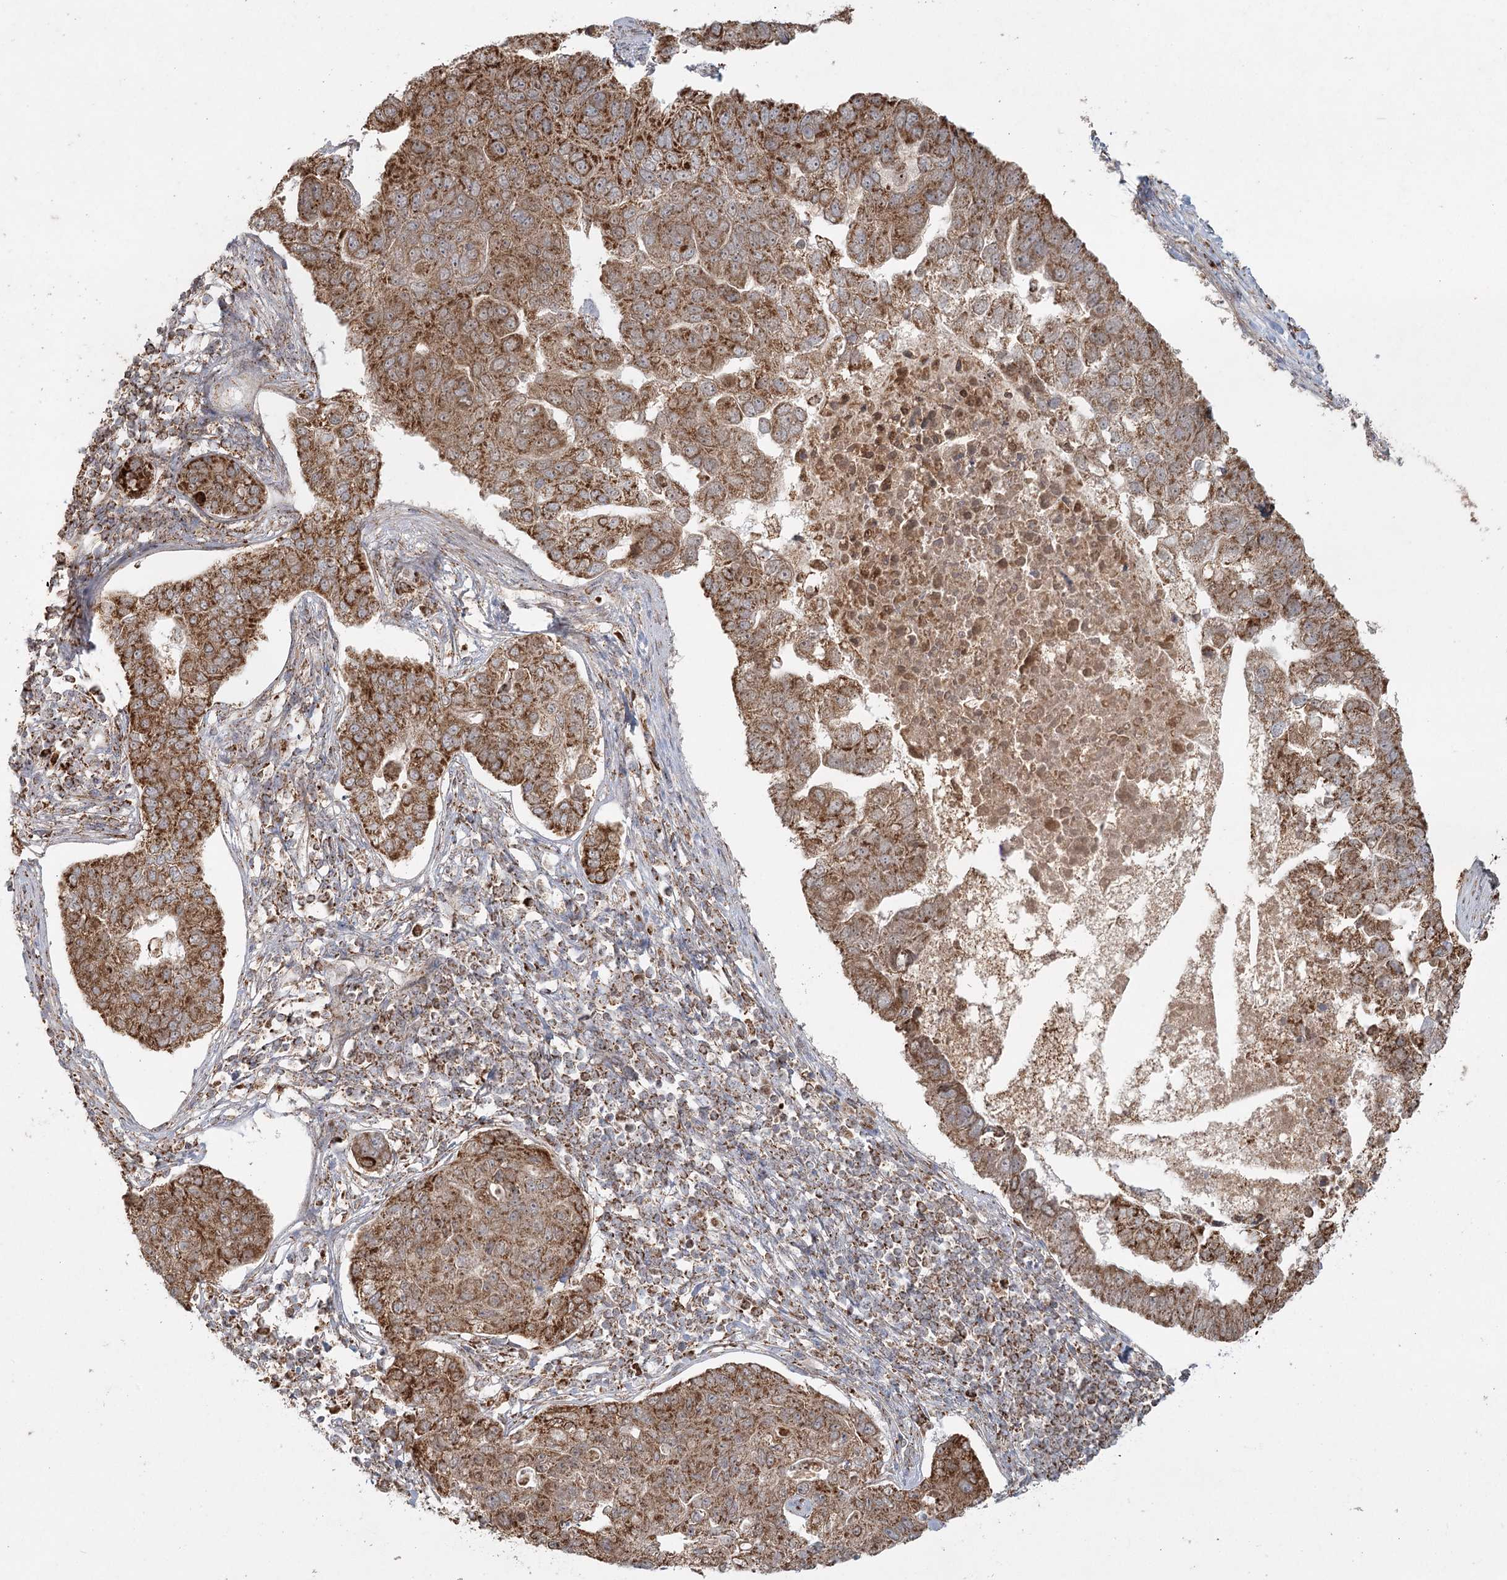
{"staining": {"intensity": "strong", "quantity": ">75%", "location": "cytoplasmic/membranous"}, "tissue": "pancreatic cancer", "cell_type": "Tumor cells", "image_type": "cancer", "snomed": [{"axis": "morphology", "description": "Adenocarcinoma, NOS"}, {"axis": "topography", "description": "Pancreas"}], "caption": "Adenocarcinoma (pancreatic) stained with a protein marker exhibits strong staining in tumor cells.", "gene": "LACTB", "patient": {"sex": "female", "age": 61}}